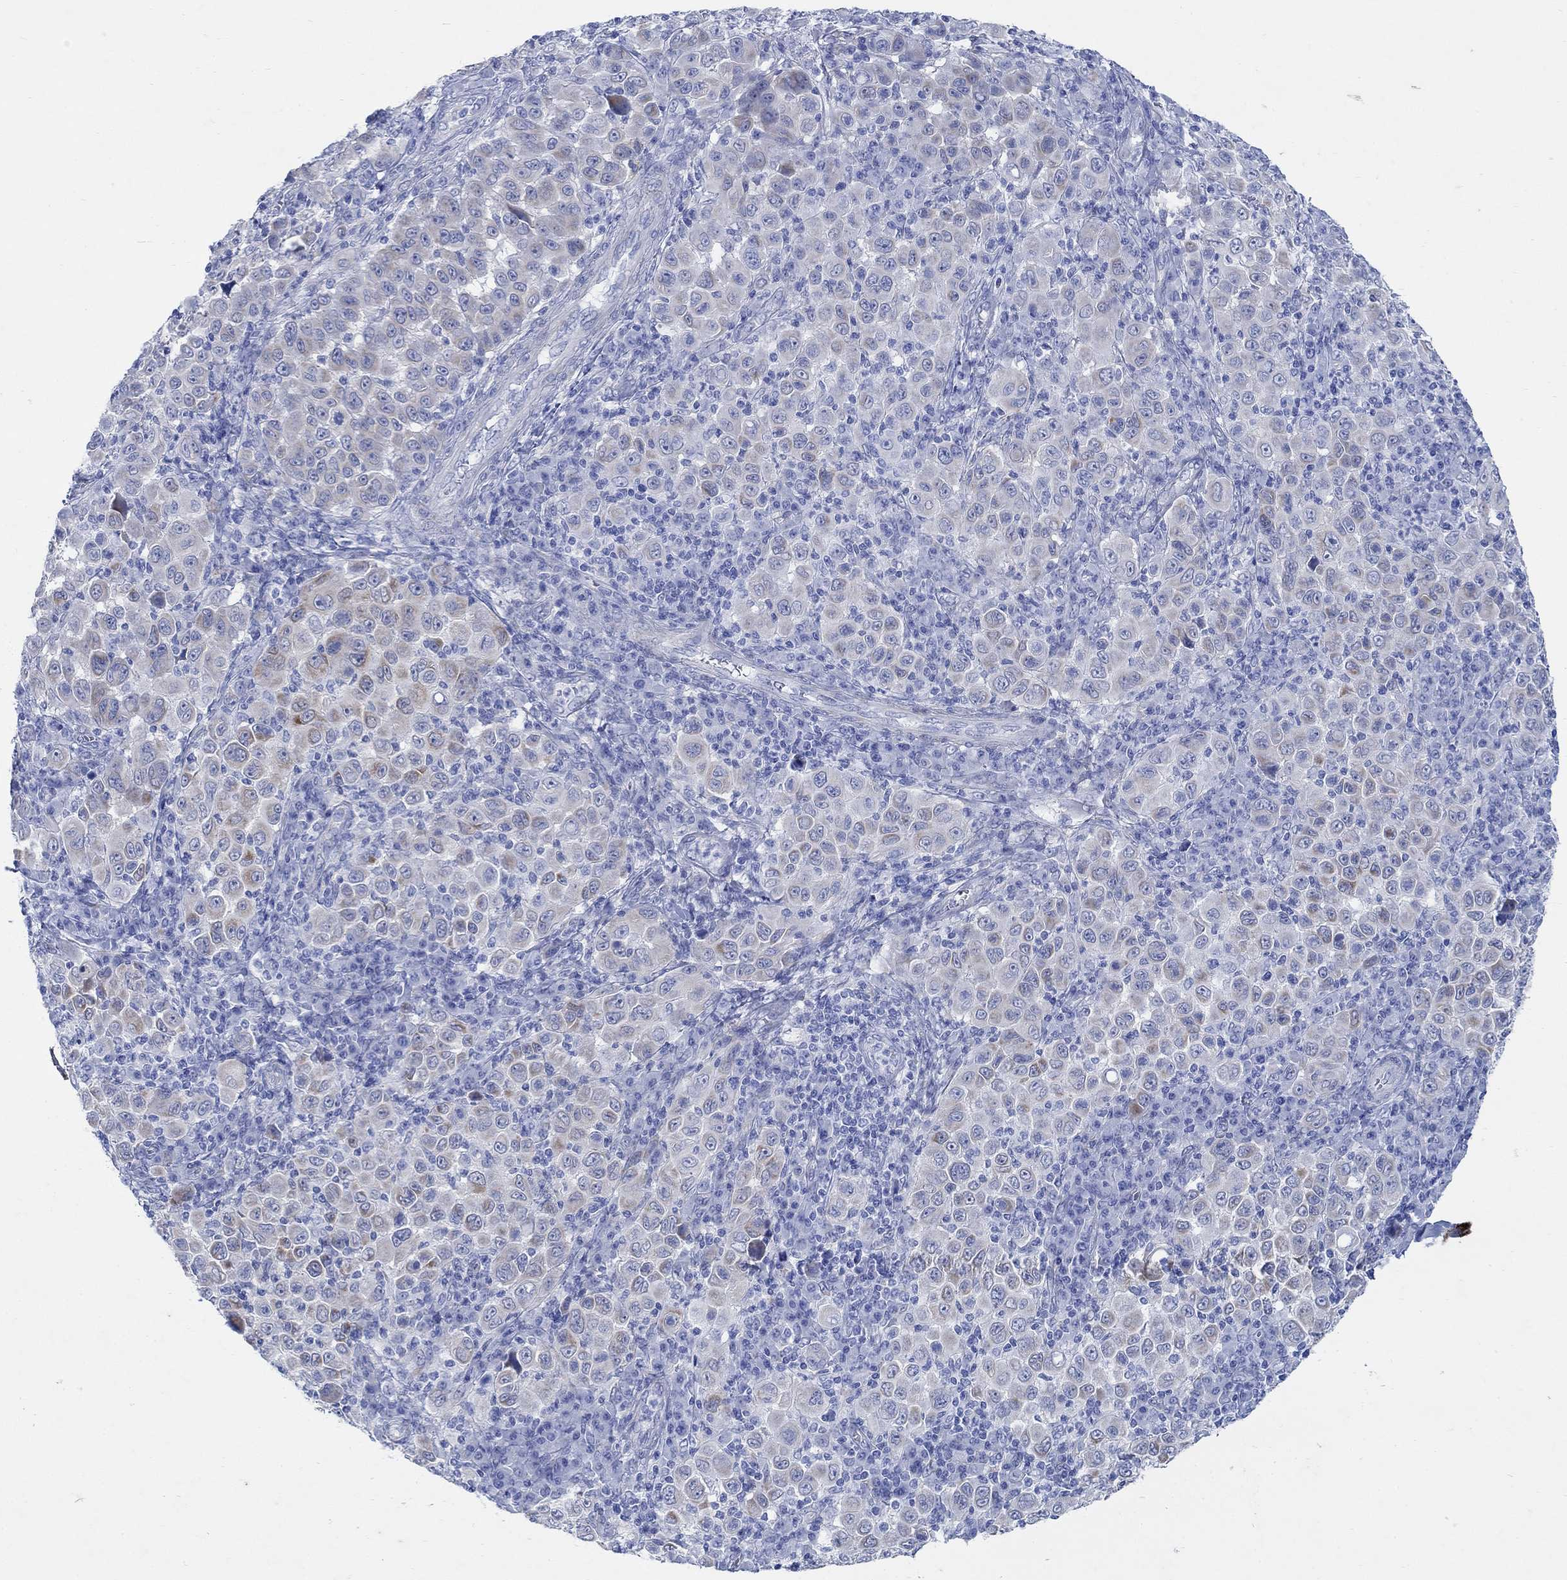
{"staining": {"intensity": "weak", "quantity": "<25%", "location": "cytoplasmic/membranous"}, "tissue": "melanoma", "cell_type": "Tumor cells", "image_type": "cancer", "snomed": [{"axis": "morphology", "description": "Malignant melanoma, NOS"}, {"axis": "topography", "description": "Skin"}], "caption": "DAB (3,3'-diaminobenzidine) immunohistochemical staining of malignant melanoma displays no significant positivity in tumor cells.", "gene": "ZDHHC14", "patient": {"sex": "female", "age": 57}}